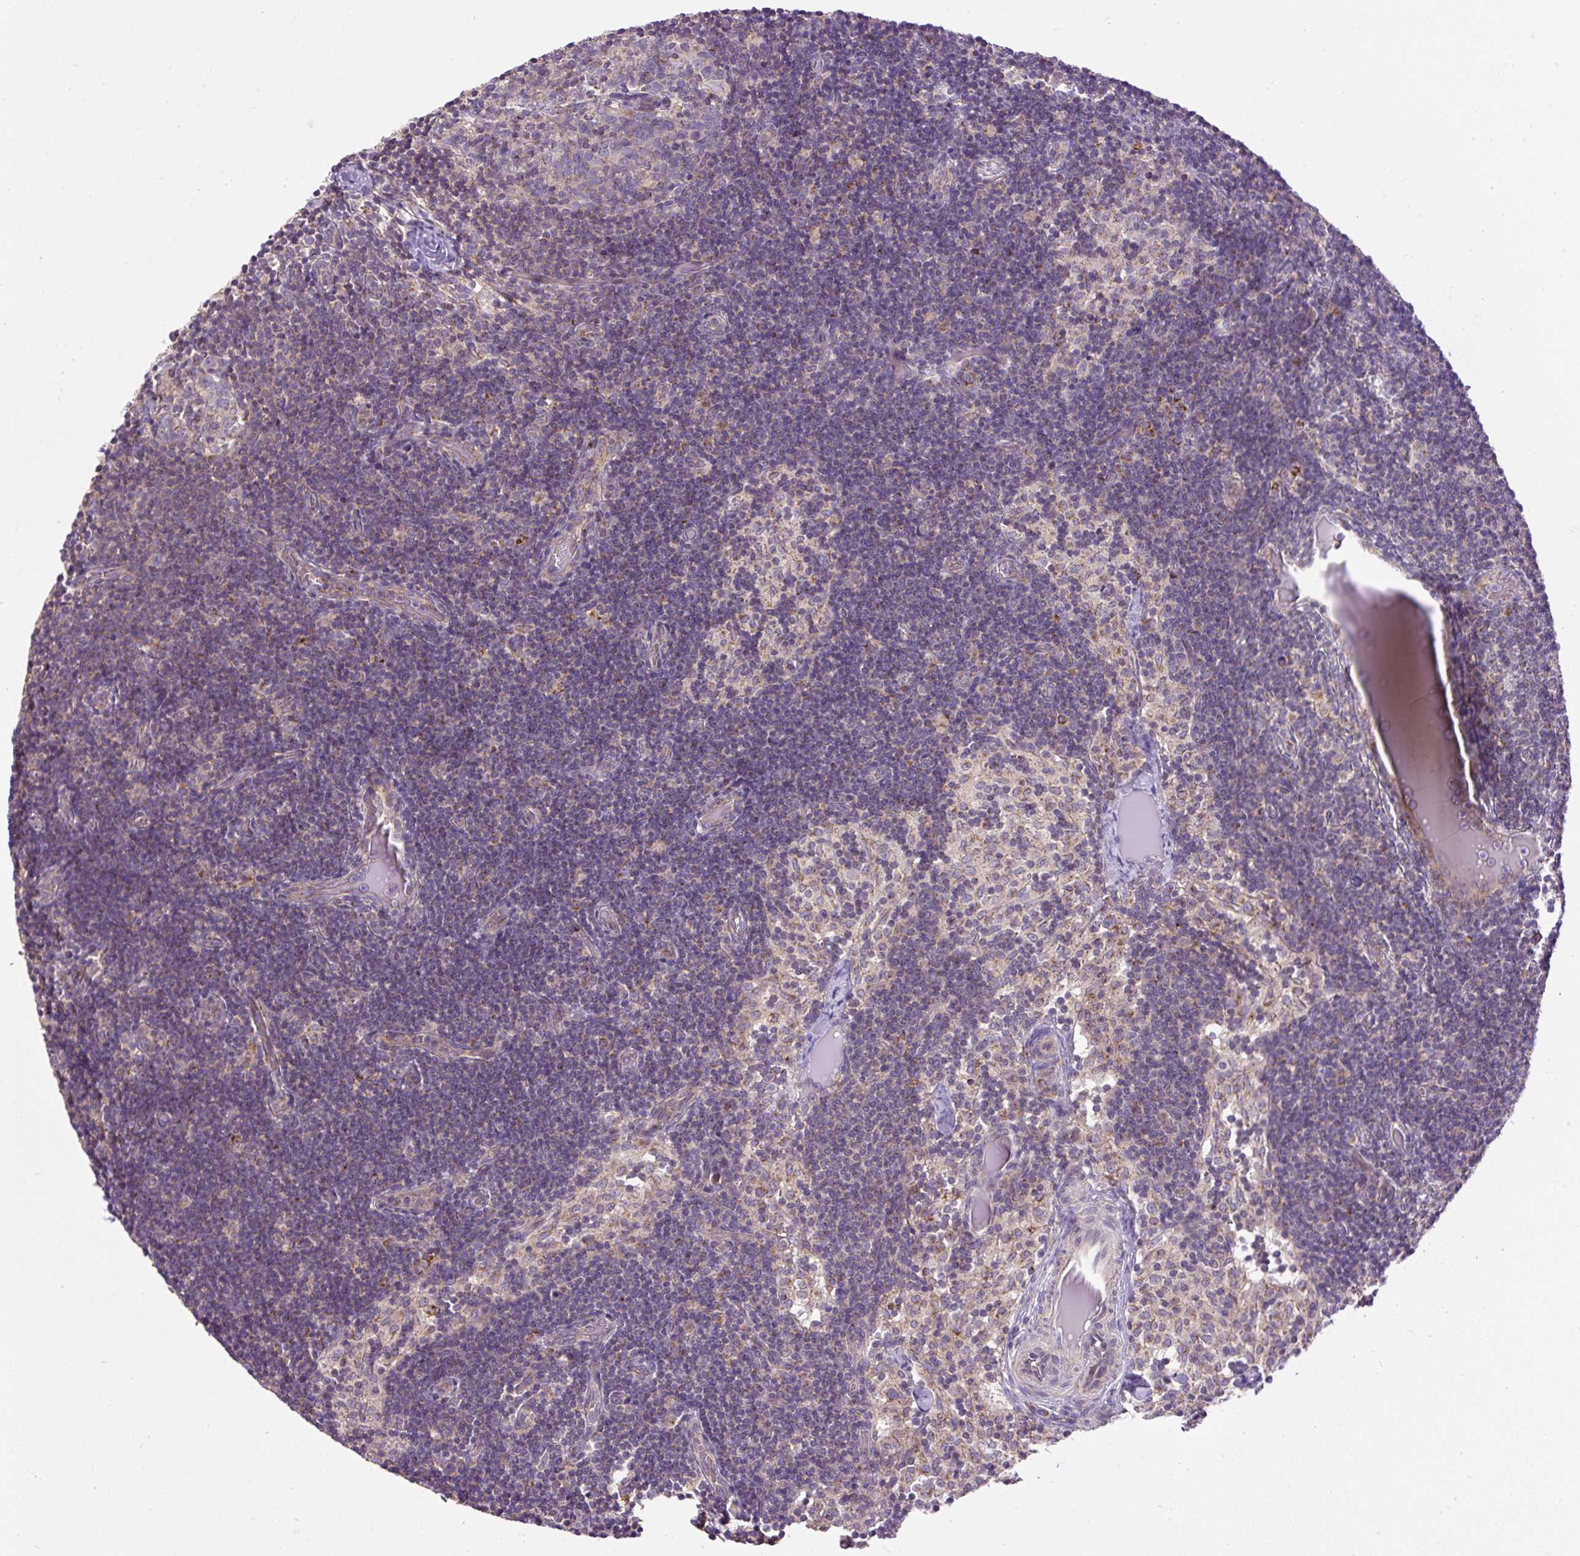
{"staining": {"intensity": "negative", "quantity": "none", "location": "none"}, "tissue": "lymph node", "cell_type": "Germinal center cells", "image_type": "normal", "snomed": [{"axis": "morphology", "description": "Normal tissue, NOS"}, {"axis": "topography", "description": "Lymph node"}], "caption": "A histopathology image of human lymph node is negative for staining in germinal center cells.", "gene": "ZNF547", "patient": {"sex": "female", "age": 31}}